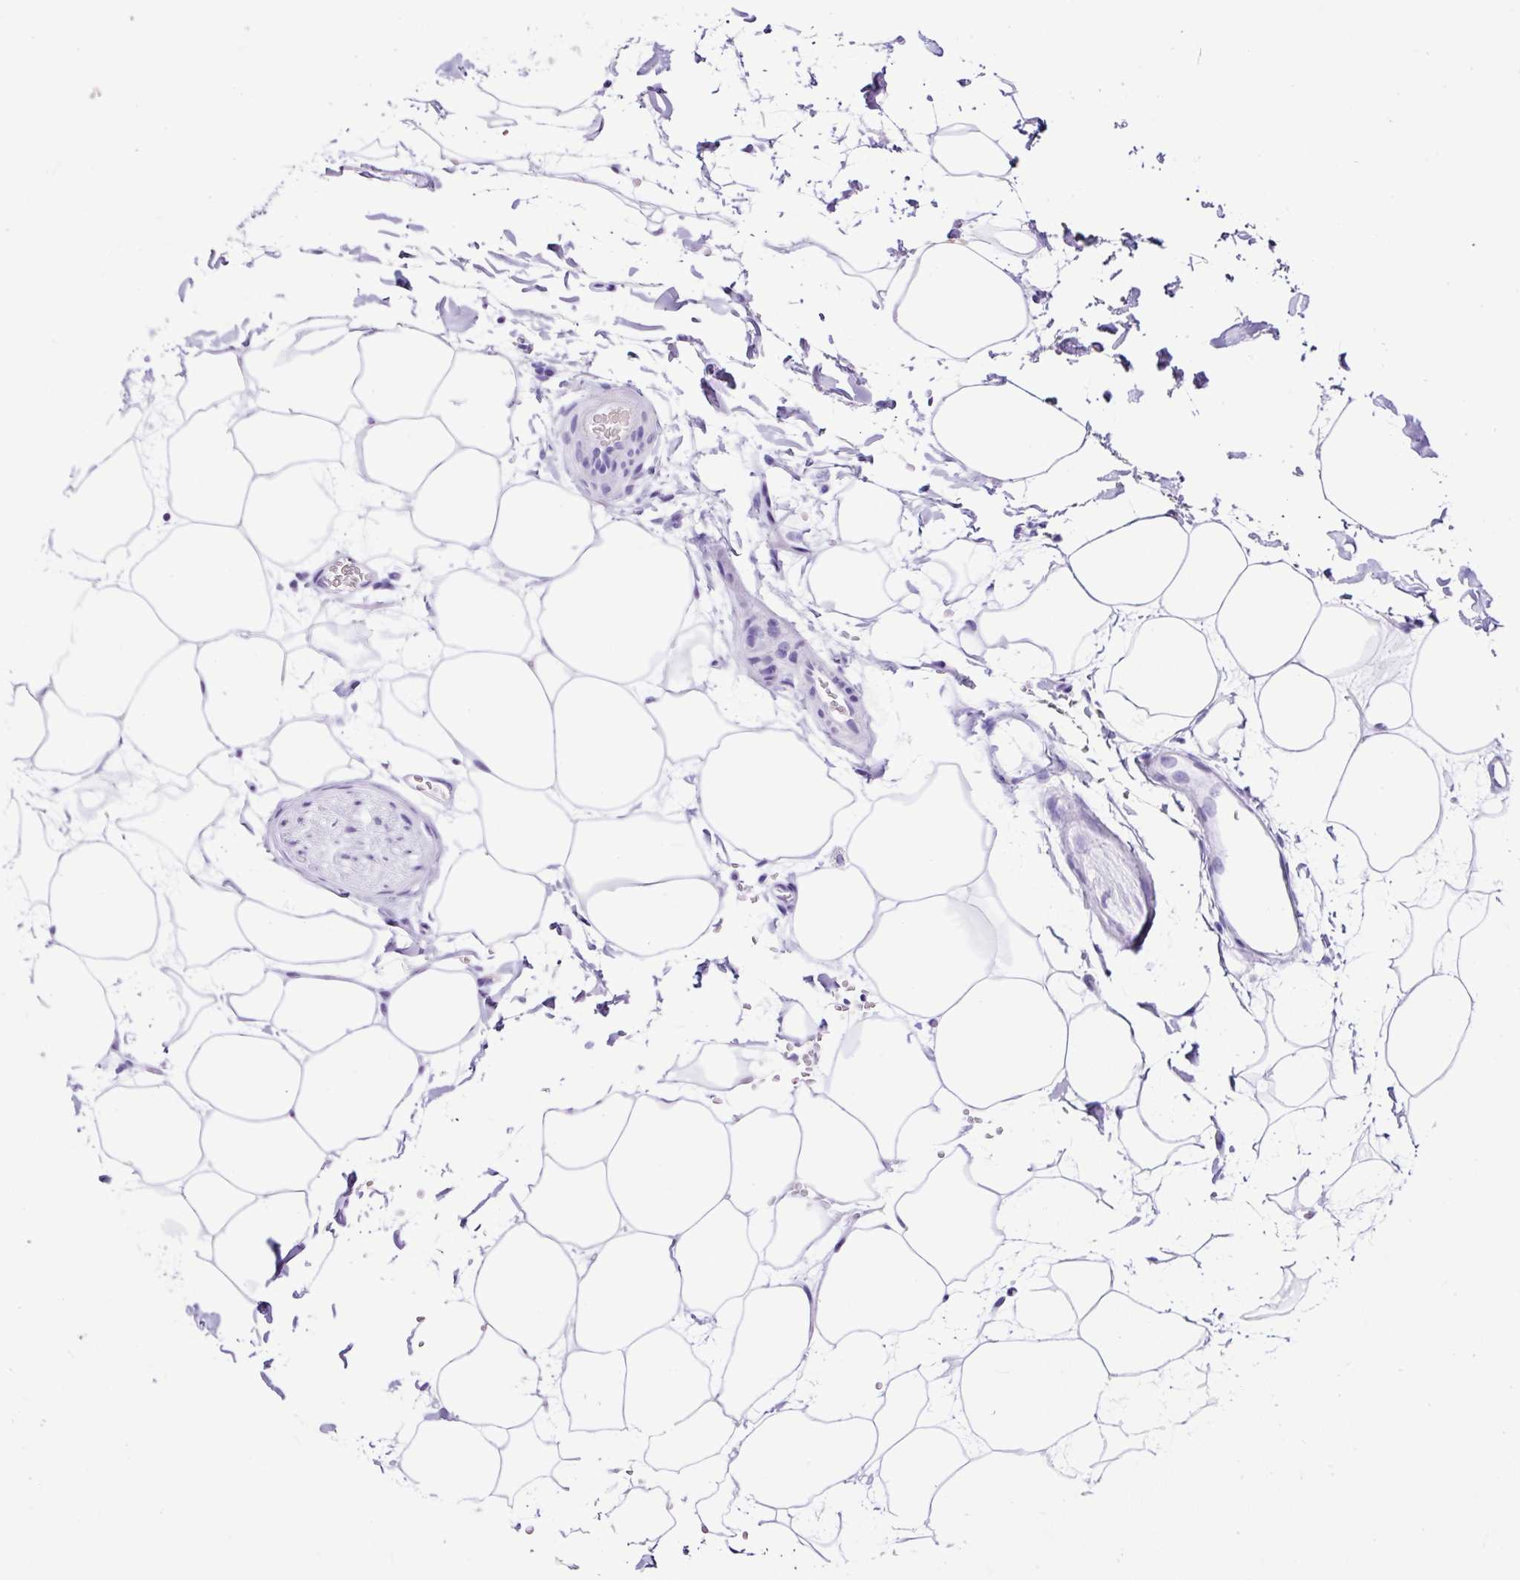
{"staining": {"intensity": "negative", "quantity": "none", "location": "none"}, "tissue": "adipose tissue", "cell_type": "Adipocytes", "image_type": "normal", "snomed": [{"axis": "morphology", "description": "Normal tissue, NOS"}, {"axis": "topography", "description": "Adipose tissue"}, {"axis": "topography", "description": "Vascular tissue"}, {"axis": "topography", "description": "Rectum"}, {"axis": "topography", "description": "Peripheral nerve tissue"}], "caption": "Adipocytes are negative for protein expression in normal human adipose tissue.", "gene": "CEL", "patient": {"sex": "female", "age": 69}}